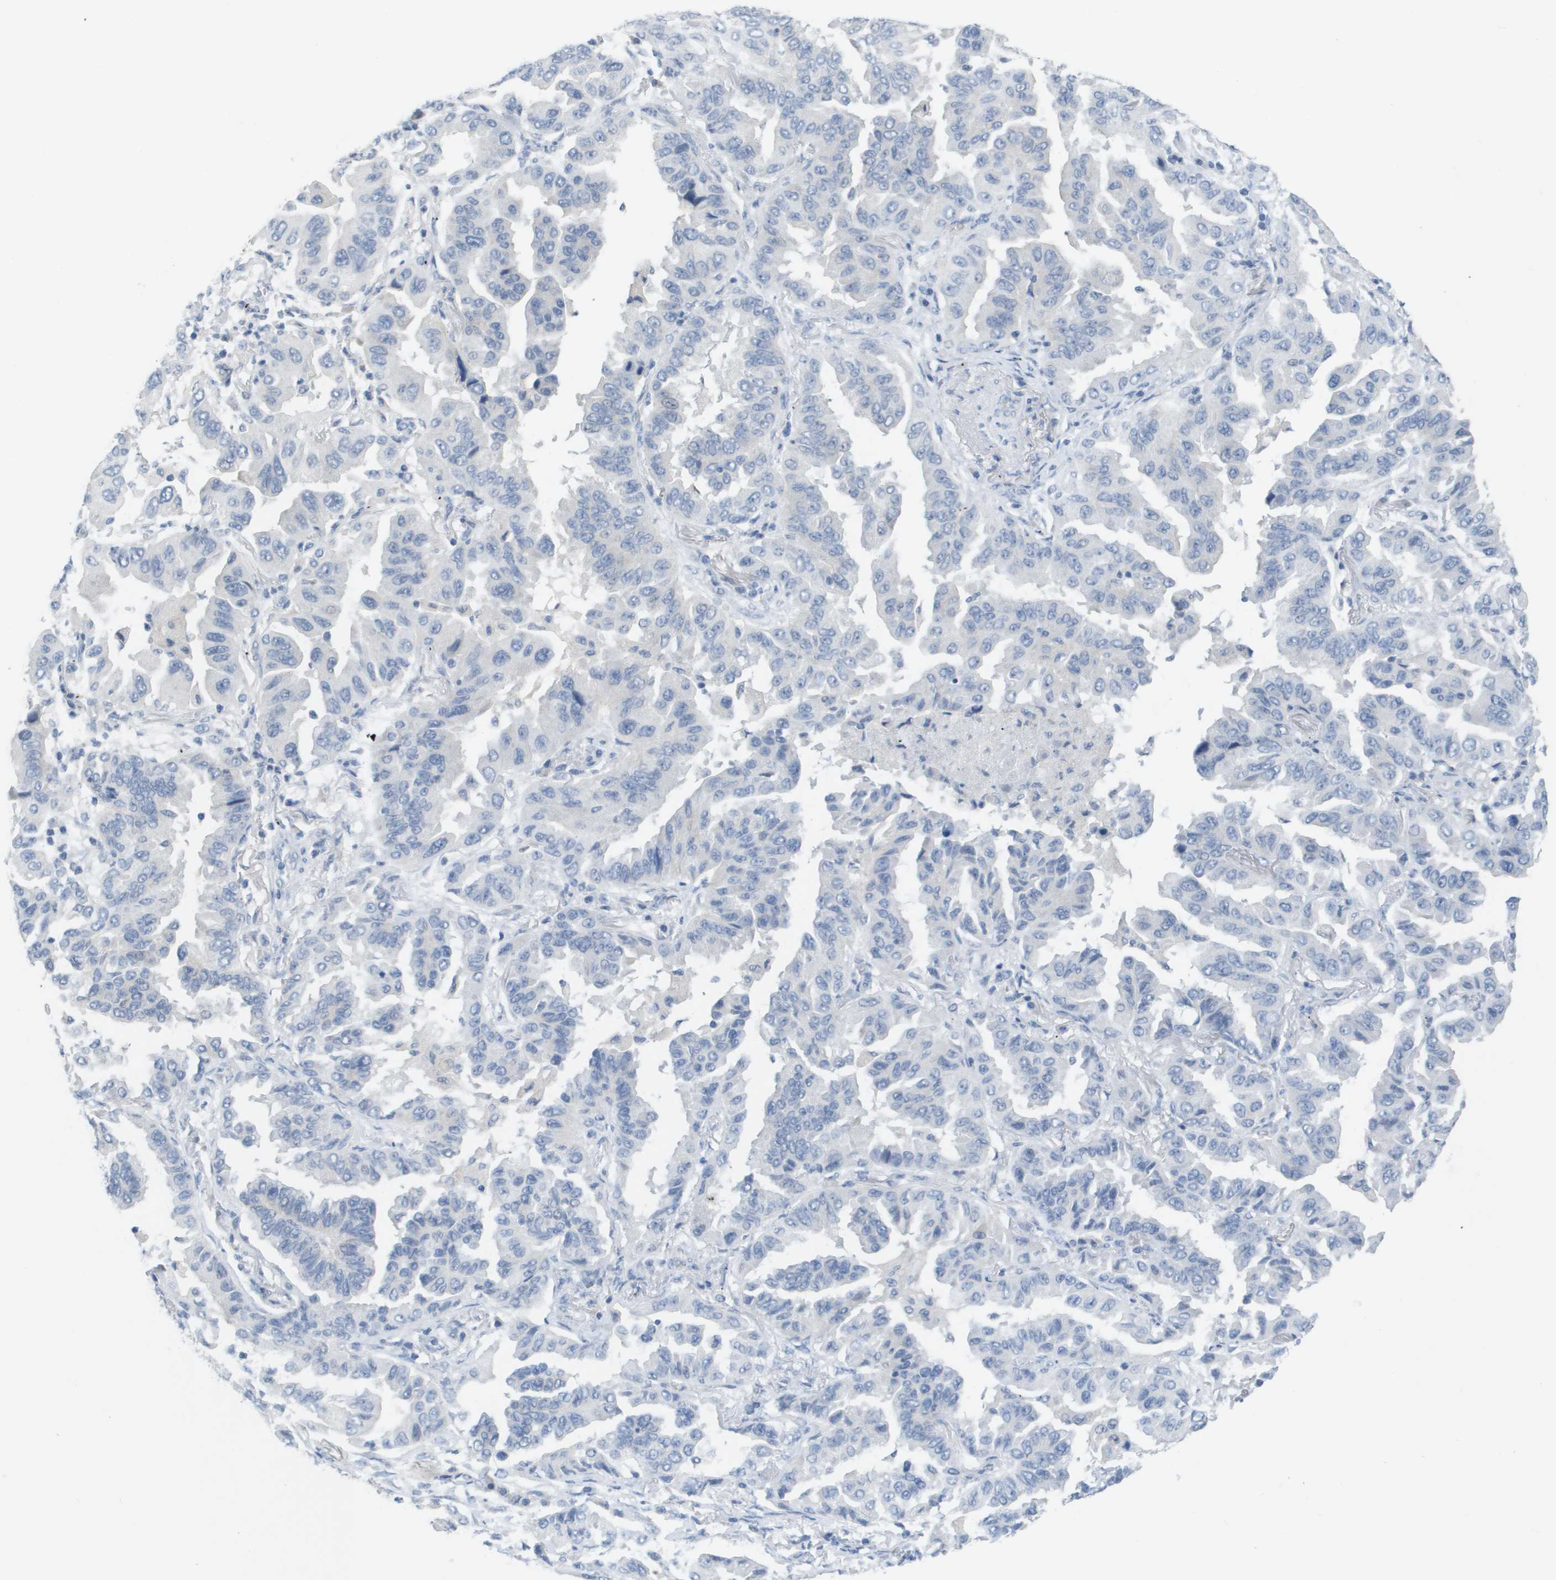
{"staining": {"intensity": "negative", "quantity": "none", "location": "none"}, "tissue": "lung cancer", "cell_type": "Tumor cells", "image_type": "cancer", "snomed": [{"axis": "morphology", "description": "Adenocarcinoma, NOS"}, {"axis": "topography", "description": "Lung"}], "caption": "Histopathology image shows no protein staining in tumor cells of lung adenocarcinoma tissue.", "gene": "PDE4A", "patient": {"sex": "female", "age": 65}}